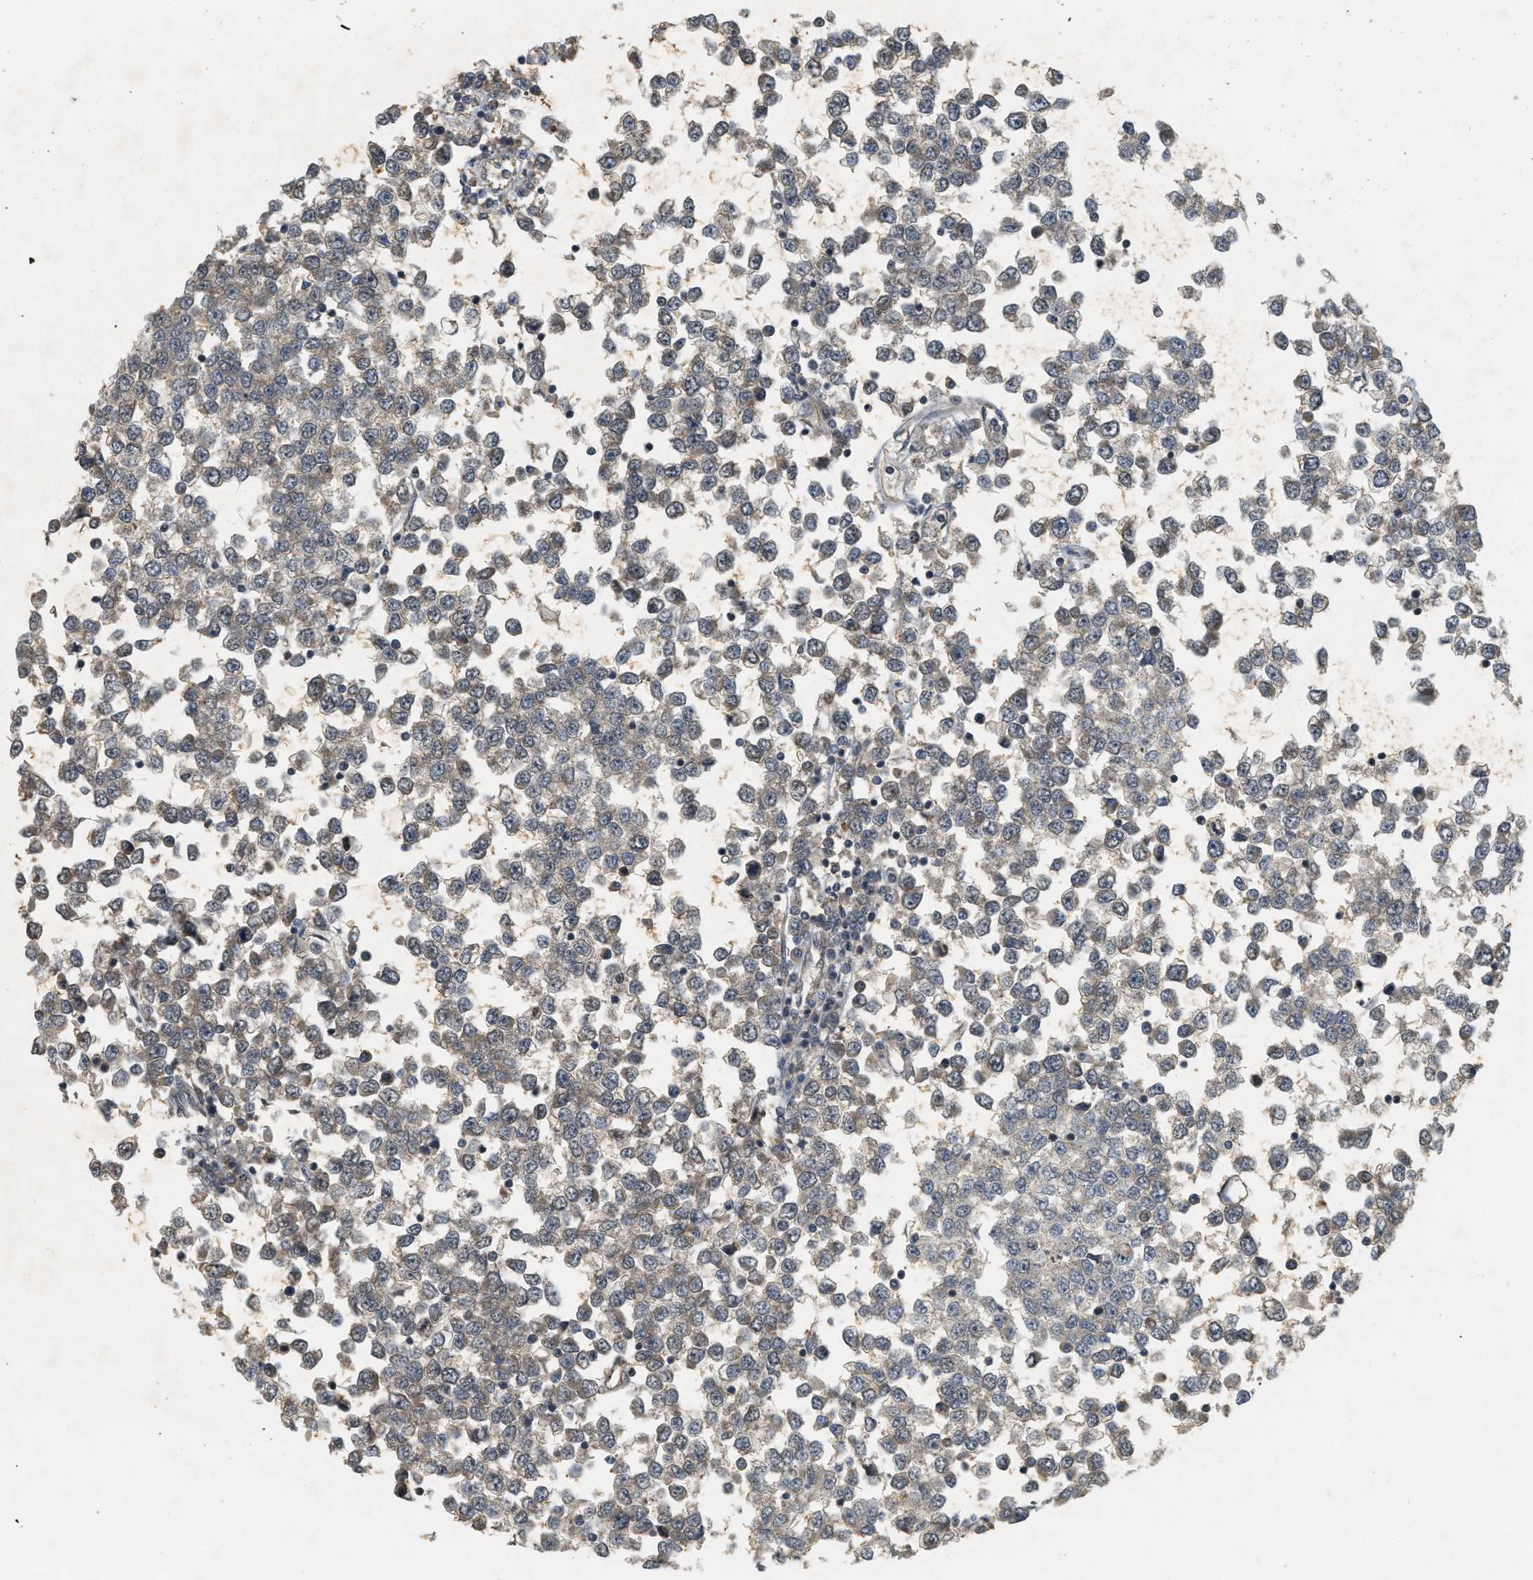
{"staining": {"intensity": "negative", "quantity": "none", "location": "none"}, "tissue": "testis cancer", "cell_type": "Tumor cells", "image_type": "cancer", "snomed": [{"axis": "morphology", "description": "Seminoma, NOS"}, {"axis": "topography", "description": "Testis"}], "caption": "The micrograph displays no significant staining in tumor cells of testis cancer. (Brightfield microscopy of DAB (3,3'-diaminobenzidine) immunohistochemistry (IHC) at high magnification).", "gene": "PRKD1", "patient": {"sex": "male", "age": 65}}